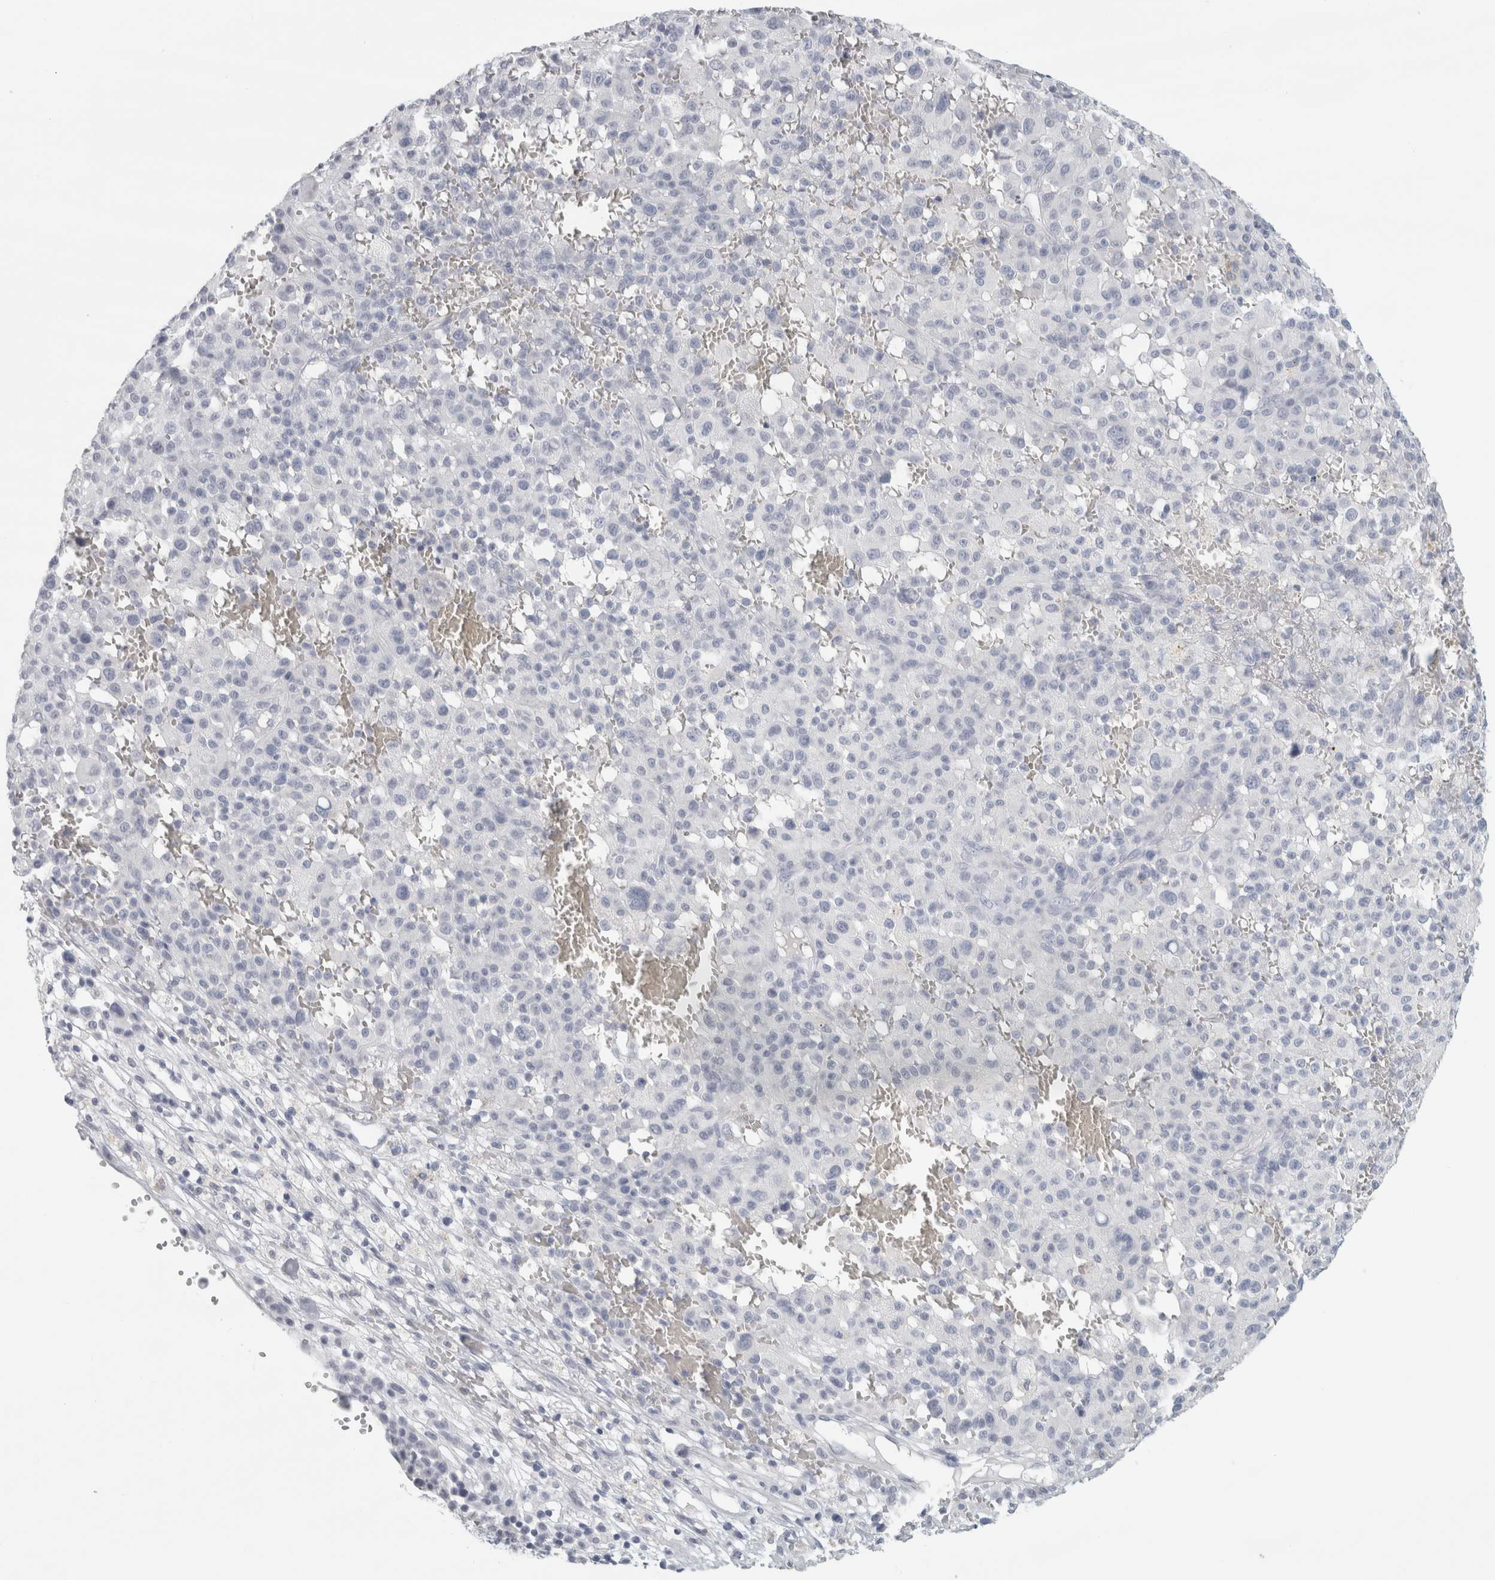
{"staining": {"intensity": "negative", "quantity": "none", "location": "none"}, "tissue": "melanoma", "cell_type": "Tumor cells", "image_type": "cancer", "snomed": [{"axis": "morphology", "description": "Malignant melanoma, Metastatic site"}, {"axis": "topography", "description": "Skin"}], "caption": "Immunohistochemical staining of malignant melanoma (metastatic site) exhibits no significant expression in tumor cells. (DAB (3,3'-diaminobenzidine) immunohistochemistry (IHC) visualized using brightfield microscopy, high magnification).", "gene": "SLC28A3", "patient": {"sex": "female", "age": 74}}